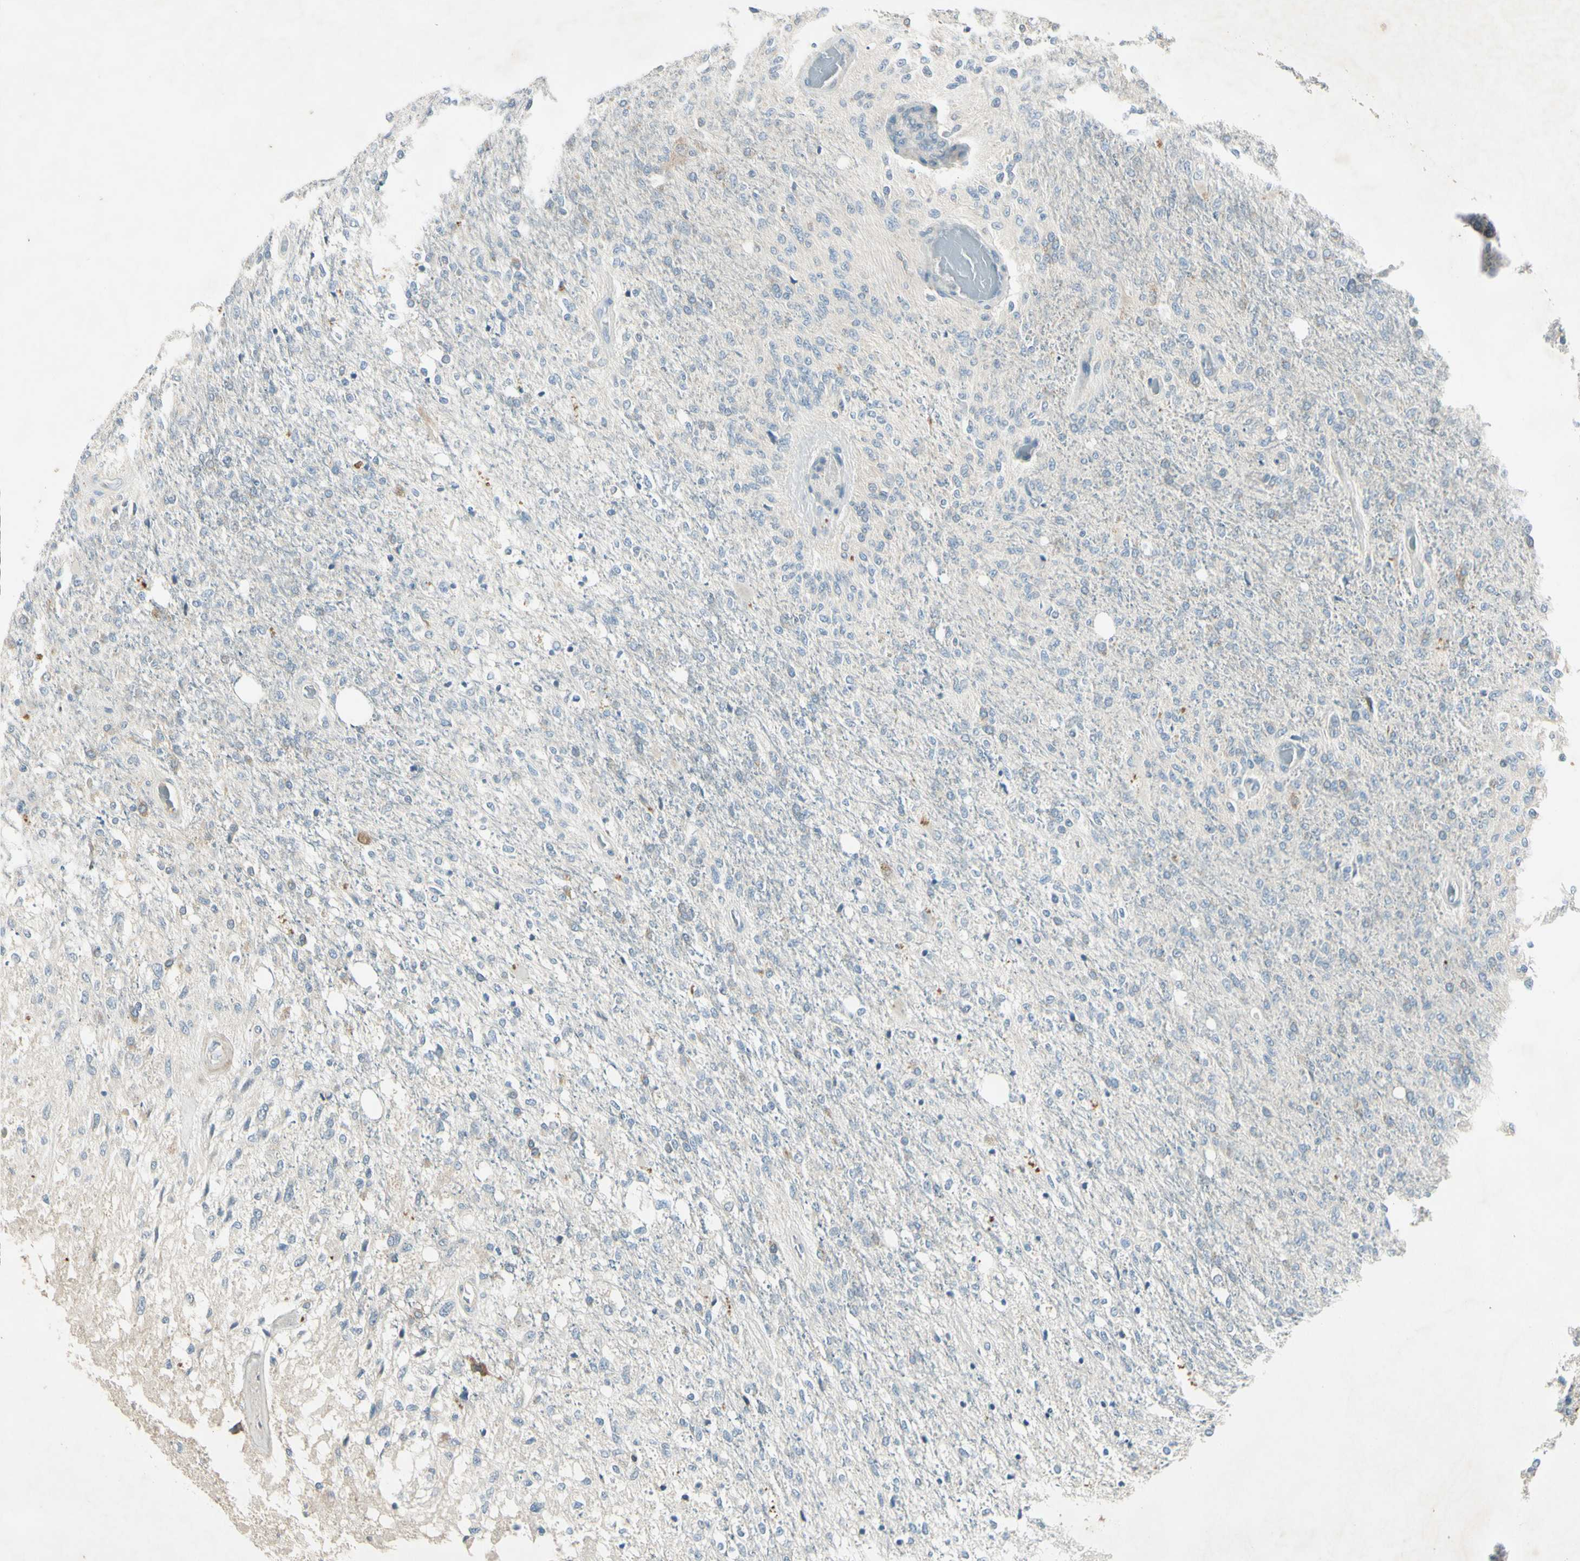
{"staining": {"intensity": "negative", "quantity": "none", "location": "none"}, "tissue": "glioma", "cell_type": "Tumor cells", "image_type": "cancer", "snomed": [{"axis": "morphology", "description": "Normal tissue, NOS"}, {"axis": "morphology", "description": "Glioma, malignant, High grade"}, {"axis": "topography", "description": "Cerebral cortex"}], "caption": "The IHC histopathology image has no significant staining in tumor cells of glioma tissue.", "gene": "AATK", "patient": {"sex": "male", "age": 77}}